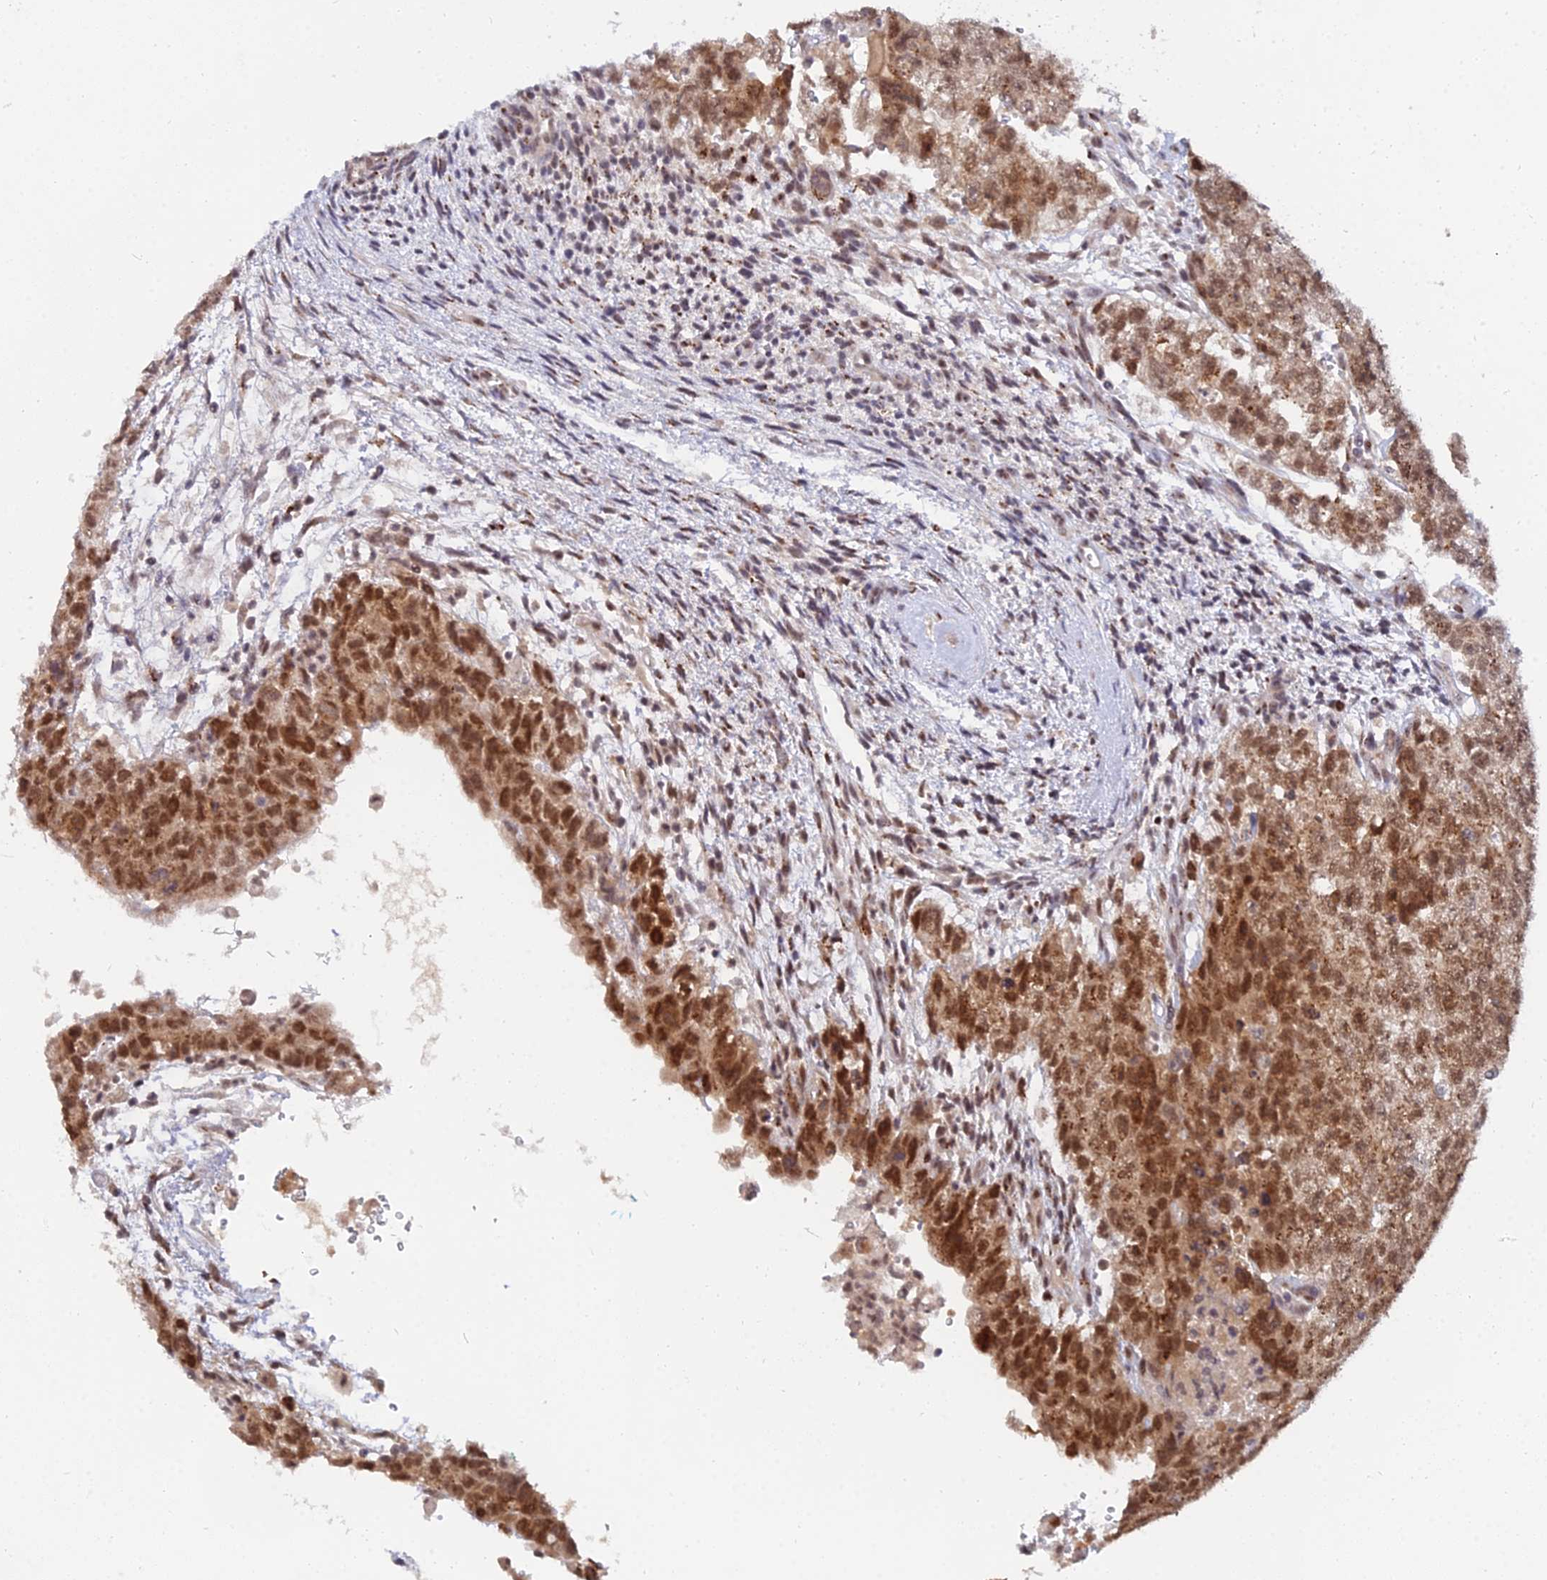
{"staining": {"intensity": "moderate", "quantity": ">75%", "location": "cytoplasmic/membranous,nuclear"}, "tissue": "testis cancer", "cell_type": "Tumor cells", "image_type": "cancer", "snomed": [{"axis": "morphology", "description": "Carcinoma, Embryonal, NOS"}, {"axis": "topography", "description": "Testis"}], "caption": "Approximately >75% of tumor cells in human testis cancer (embryonal carcinoma) reveal moderate cytoplasmic/membranous and nuclear protein staining as visualized by brown immunohistochemical staining.", "gene": "THOC3", "patient": {"sex": "male", "age": 26}}